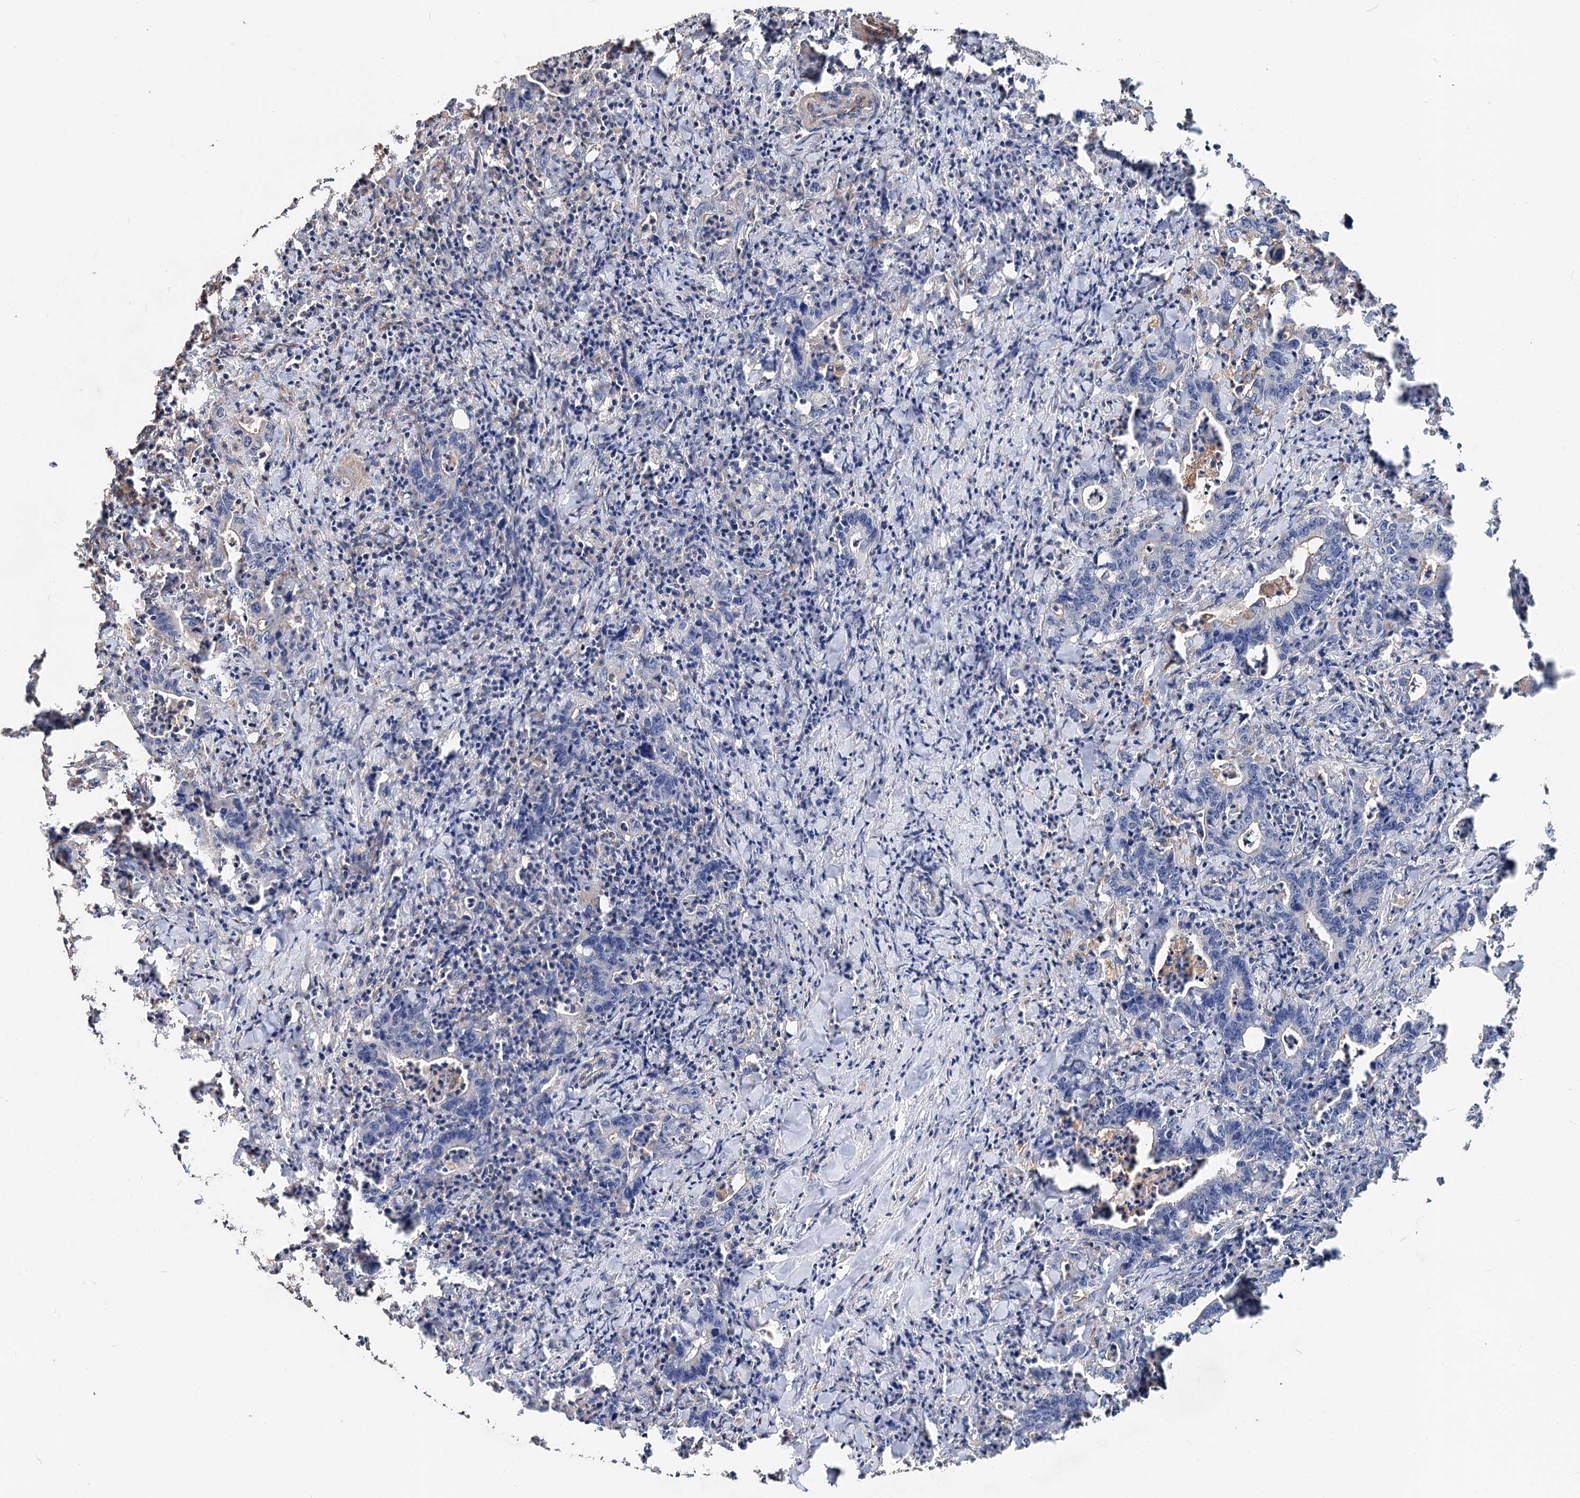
{"staining": {"intensity": "negative", "quantity": "none", "location": "none"}, "tissue": "colorectal cancer", "cell_type": "Tumor cells", "image_type": "cancer", "snomed": [{"axis": "morphology", "description": "Adenocarcinoma, NOS"}, {"axis": "topography", "description": "Colon"}], "caption": "The IHC micrograph has no significant expression in tumor cells of colorectal adenocarcinoma tissue.", "gene": "SPART", "patient": {"sex": "female", "age": 75}}